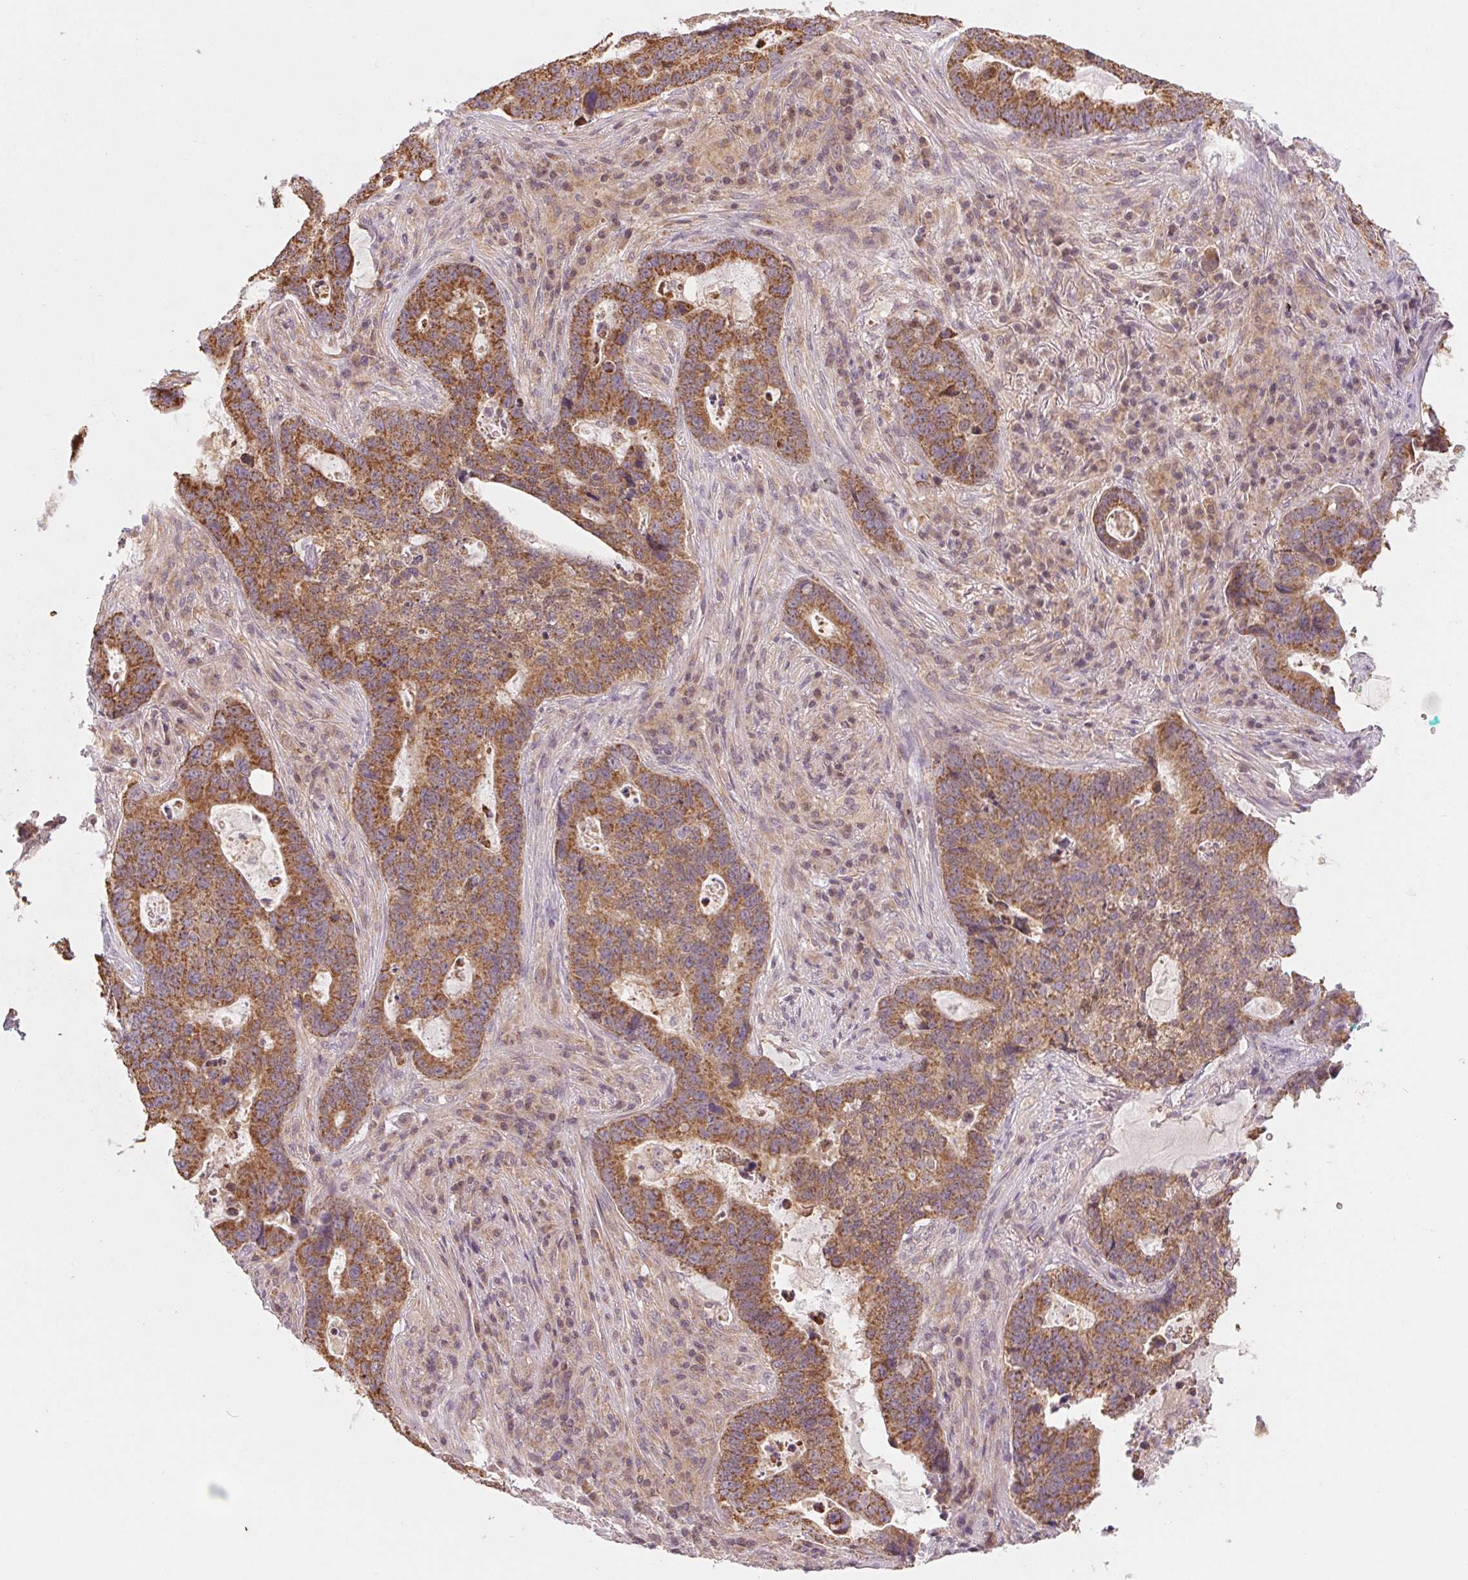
{"staining": {"intensity": "moderate", "quantity": ">75%", "location": "cytoplasmic/membranous"}, "tissue": "lung cancer", "cell_type": "Tumor cells", "image_type": "cancer", "snomed": [{"axis": "morphology", "description": "Aneuploidy"}, {"axis": "morphology", "description": "Adenocarcinoma, NOS"}, {"axis": "morphology", "description": "Adenocarcinoma primary or metastatic"}, {"axis": "topography", "description": "Lung"}], "caption": "Immunohistochemistry (IHC) photomicrograph of lung cancer stained for a protein (brown), which reveals medium levels of moderate cytoplasmic/membranous expression in approximately >75% of tumor cells.", "gene": "MAP3K5", "patient": {"sex": "female", "age": 75}}